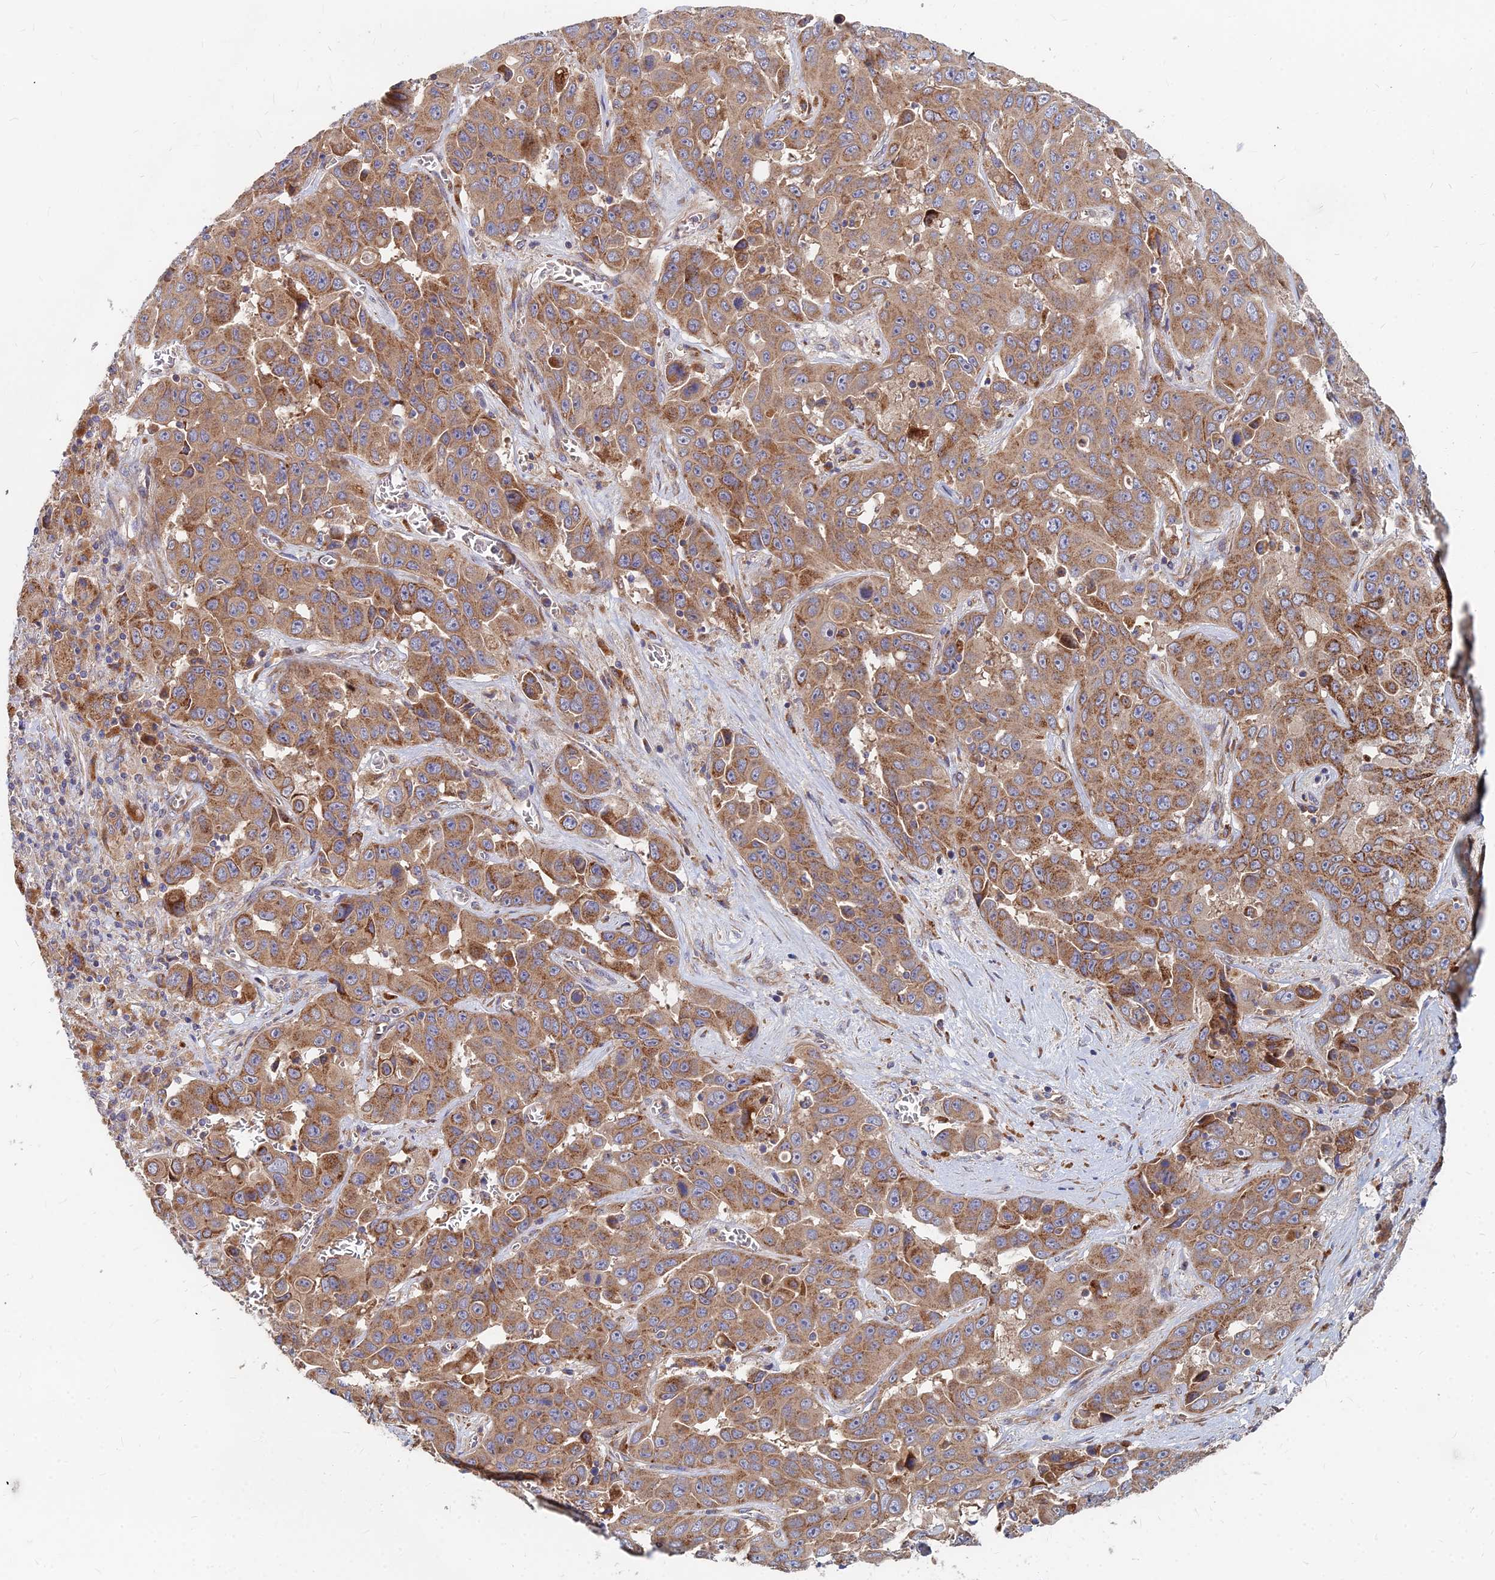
{"staining": {"intensity": "moderate", "quantity": ">75%", "location": "cytoplasmic/membranous"}, "tissue": "liver cancer", "cell_type": "Tumor cells", "image_type": "cancer", "snomed": [{"axis": "morphology", "description": "Cholangiocarcinoma"}, {"axis": "topography", "description": "Liver"}], "caption": "Liver cancer stained for a protein exhibits moderate cytoplasmic/membranous positivity in tumor cells.", "gene": "CCZ1", "patient": {"sex": "female", "age": 52}}